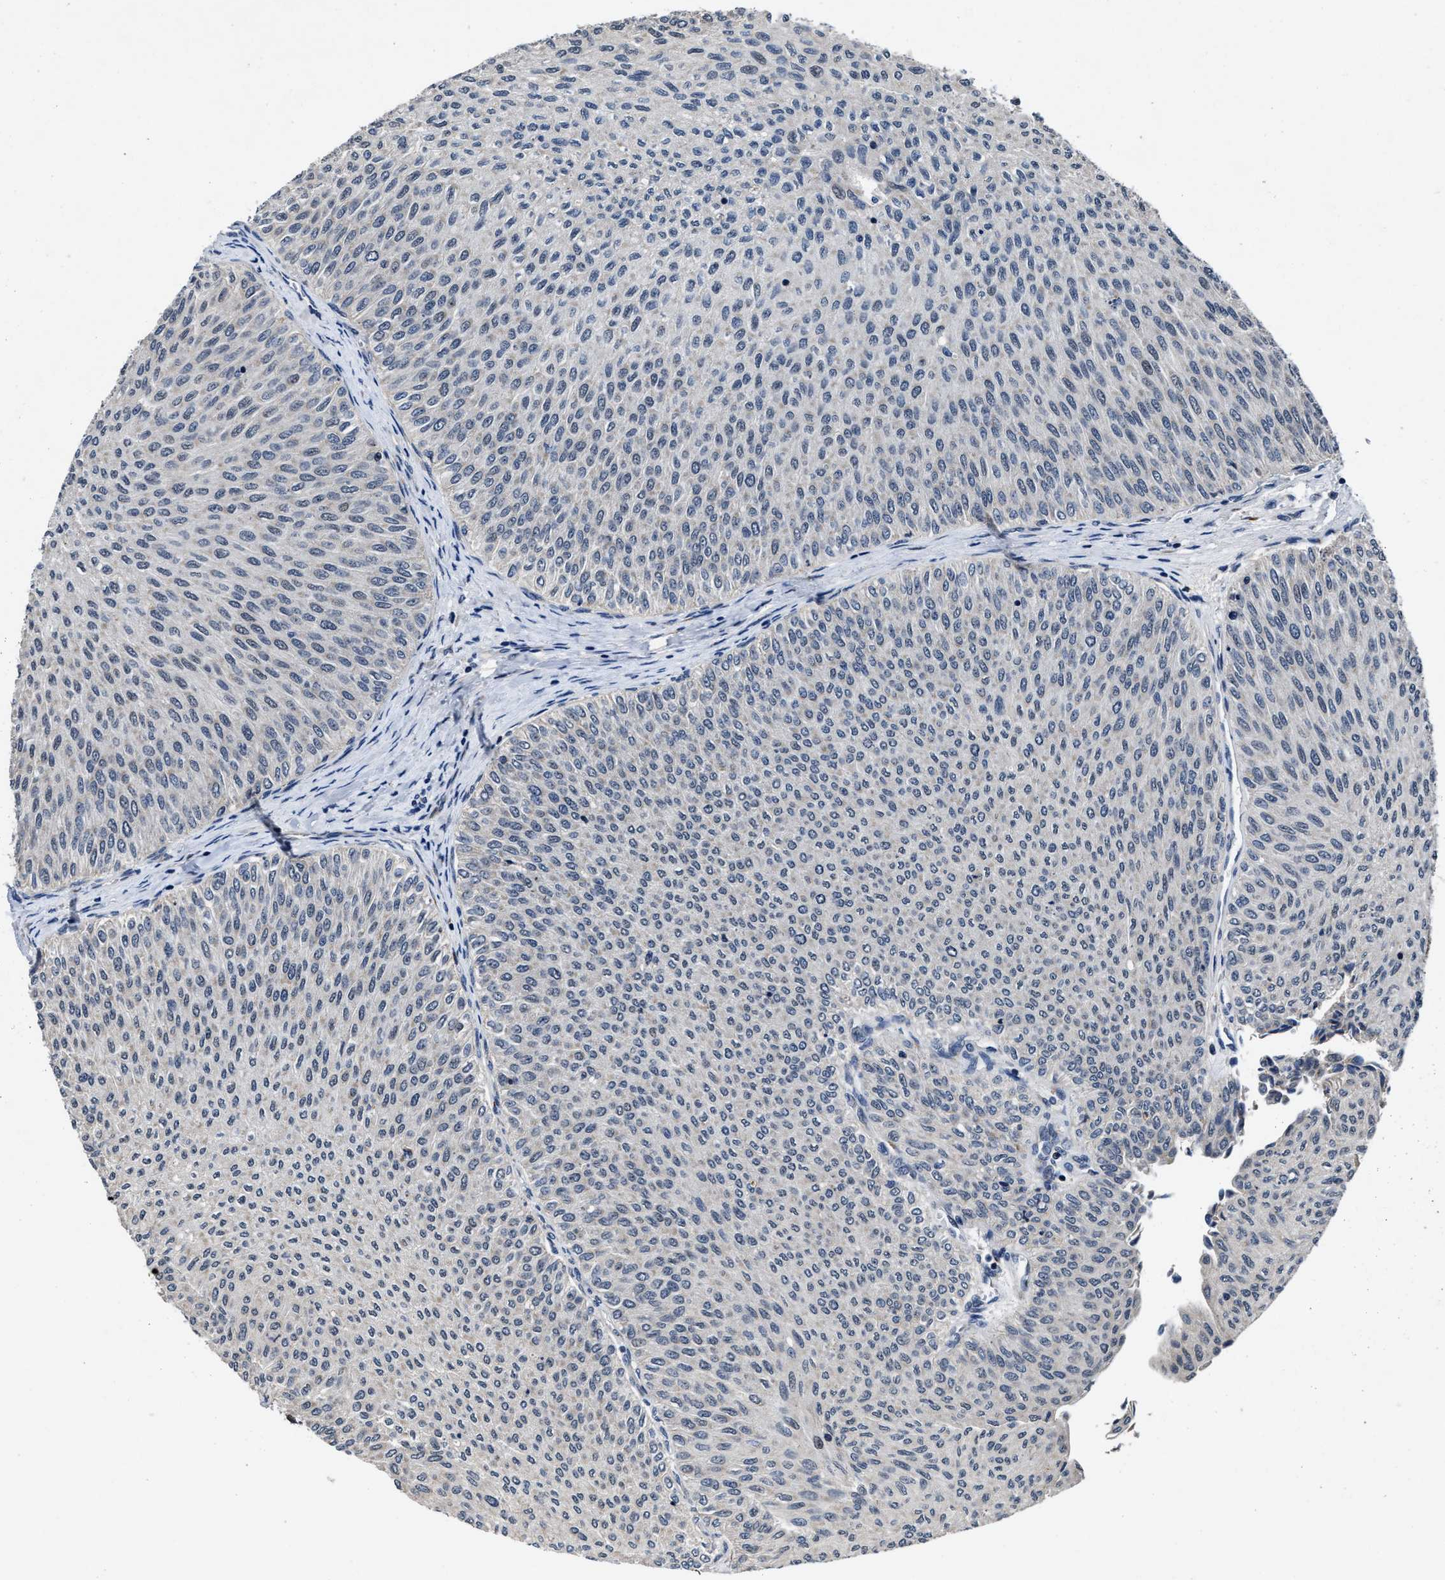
{"staining": {"intensity": "negative", "quantity": "none", "location": "none"}, "tissue": "urothelial cancer", "cell_type": "Tumor cells", "image_type": "cancer", "snomed": [{"axis": "morphology", "description": "Urothelial carcinoma, Low grade"}, {"axis": "topography", "description": "Urinary bladder"}], "caption": "Image shows no significant protein positivity in tumor cells of urothelial cancer. (DAB (3,3'-diaminobenzidine) immunohistochemistry, high magnification).", "gene": "TMEM53", "patient": {"sex": "male", "age": 78}}